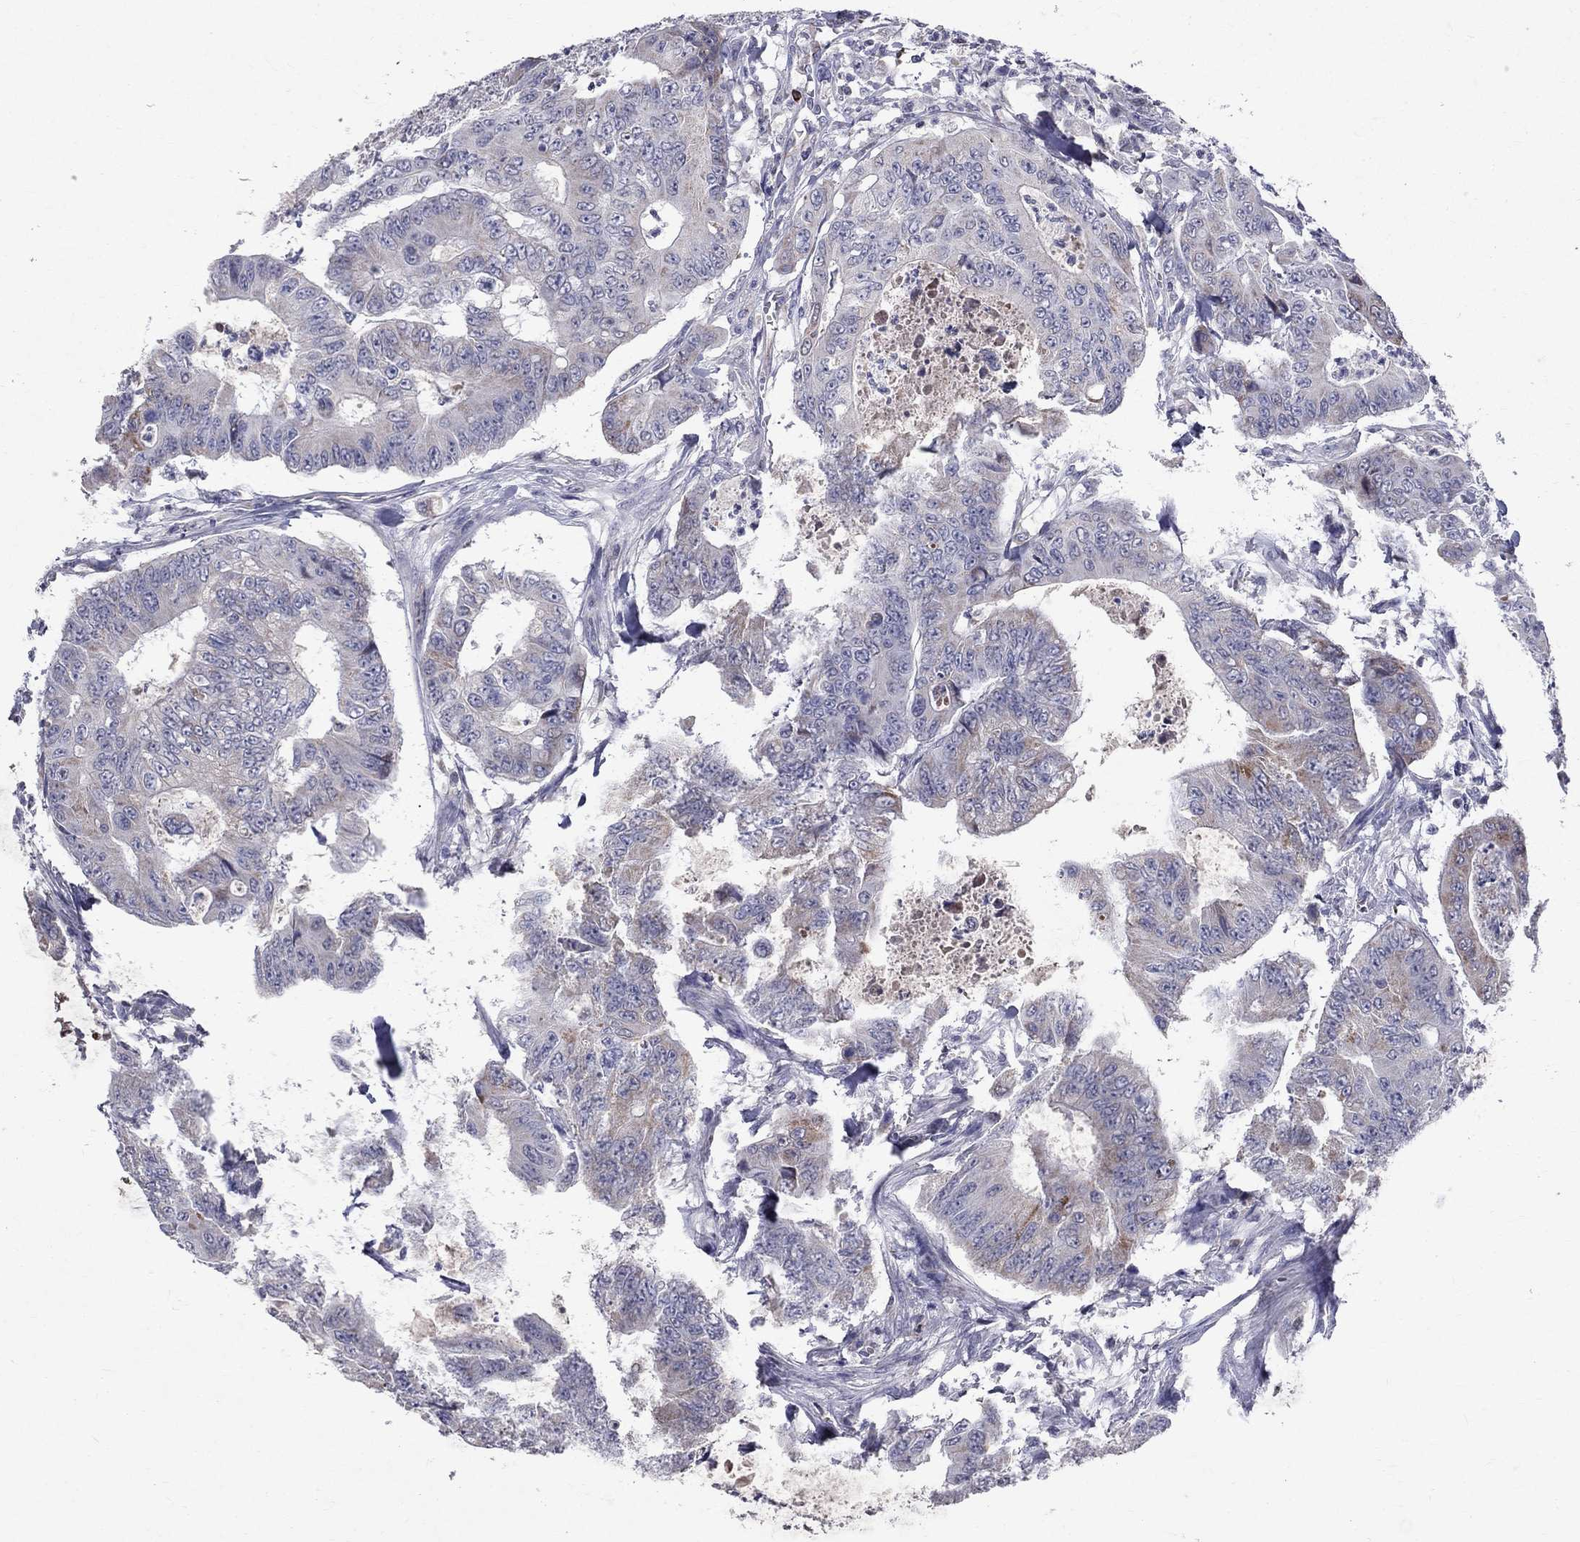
{"staining": {"intensity": "weak", "quantity": "<25%", "location": "cytoplasmic/membranous"}, "tissue": "colorectal cancer", "cell_type": "Tumor cells", "image_type": "cancer", "snomed": [{"axis": "morphology", "description": "Adenocarcinoma, NOS"}, {"axis": "topography", "description": "Colon"}], "caption": "A histopathology image of adenocarcinoma (colorectal) stained for a protein demonstrates no brown staining in tumor cells. (Brightfield microscopy of DAB IHC at high magnification).", "gene": "SLC4A10", "patient": {"sex": "female", "age": 48}}